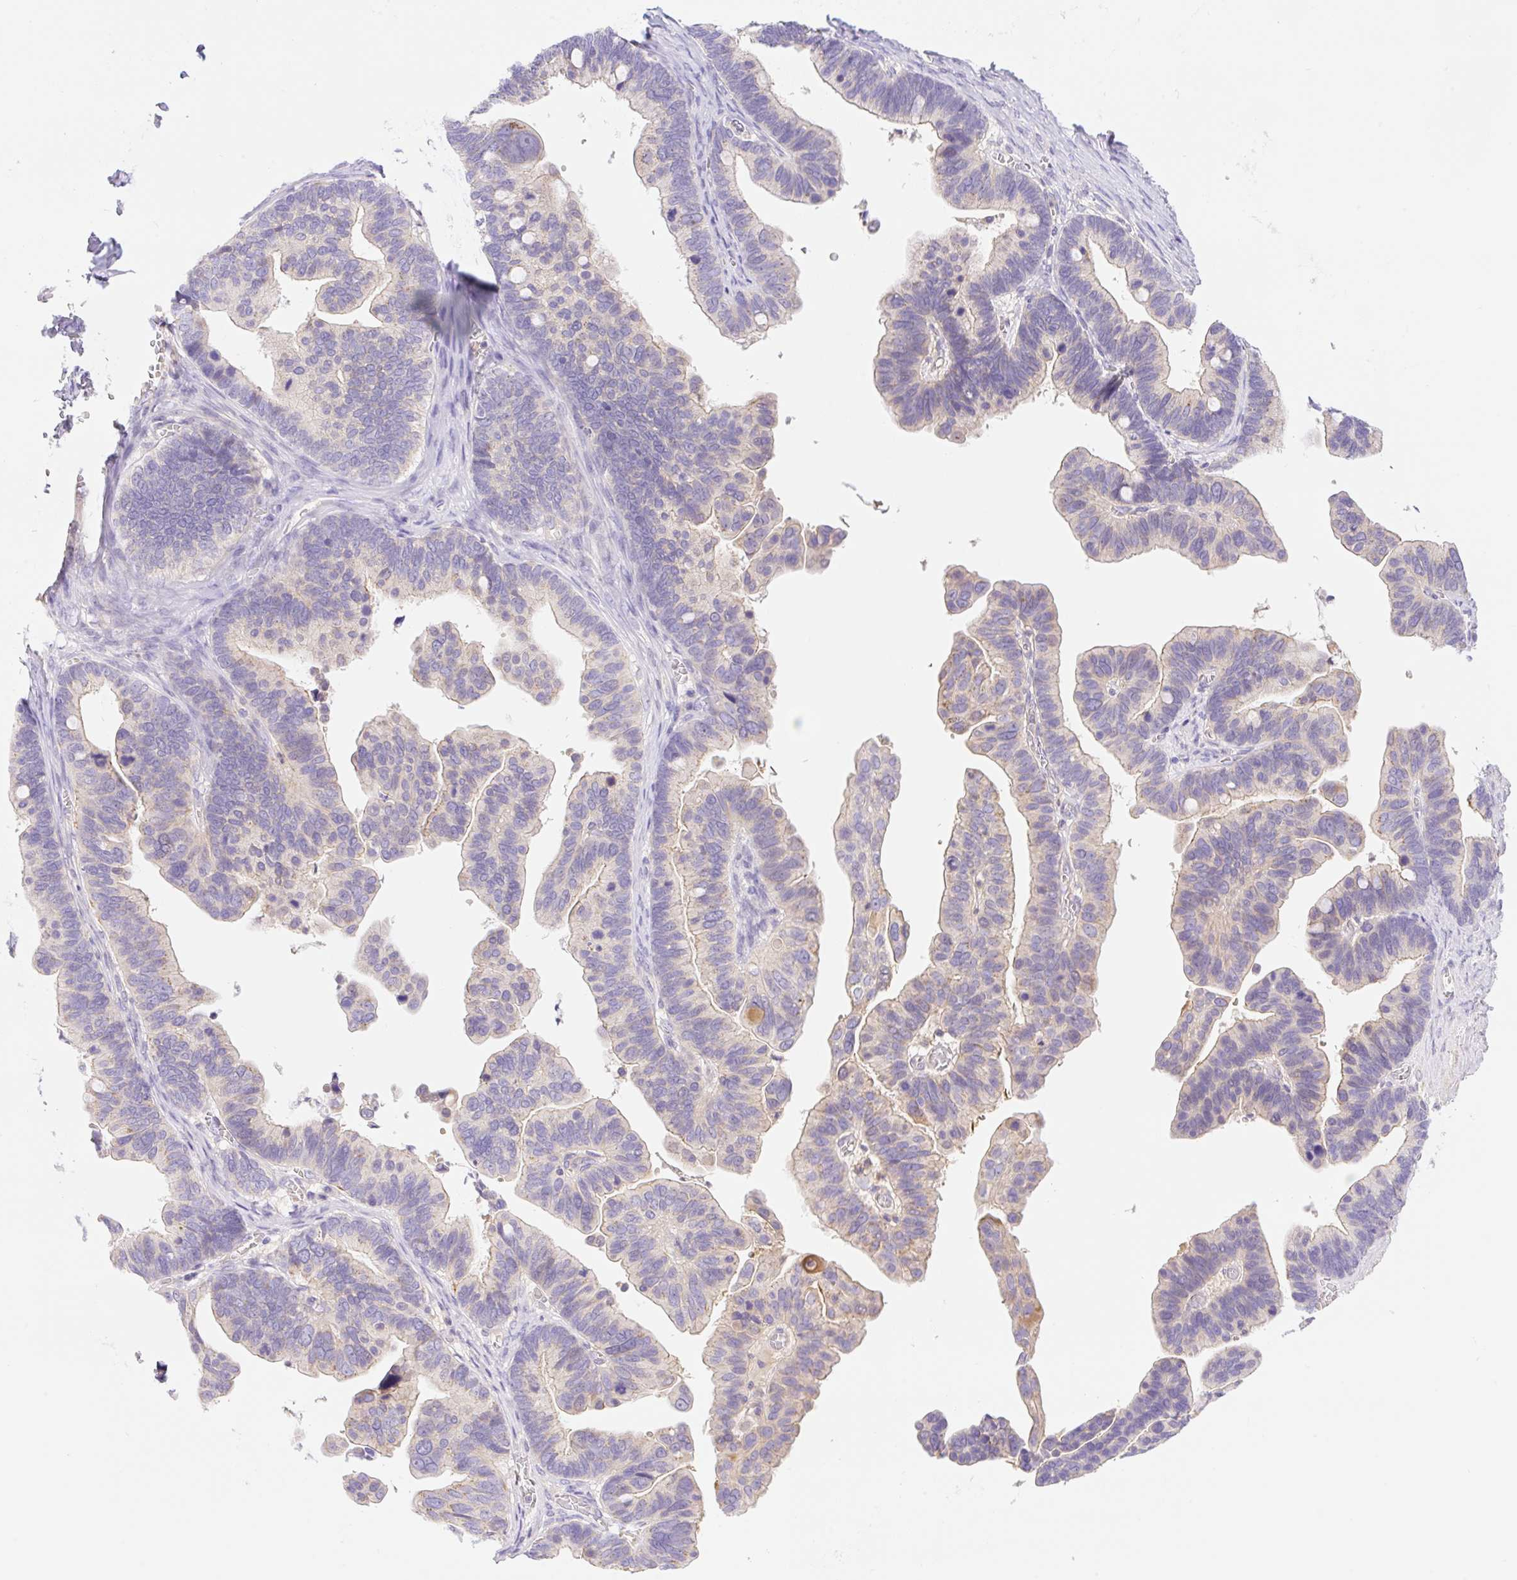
{"staining": {"intensity": "weak", "quantity": "<25%", "location": "cytoplasmic/membranous"}, "tissue": "ovarian cancer", "cell_type": "Tumor cells", "image_type": "cancer", "snomed": [{"axis": "morphology", "description": "Cystadenocarcinoma, serous, NOS"}, {"axis": "topography", "description": "Ovary"}], "caption": "This is an IHC micrograph of human ovarian cancer (serous cystadenocarcinoma). There is no staining in tumor cells.", "gene": "DENND5A", "patient": {"sex": "female", "age": 56}}